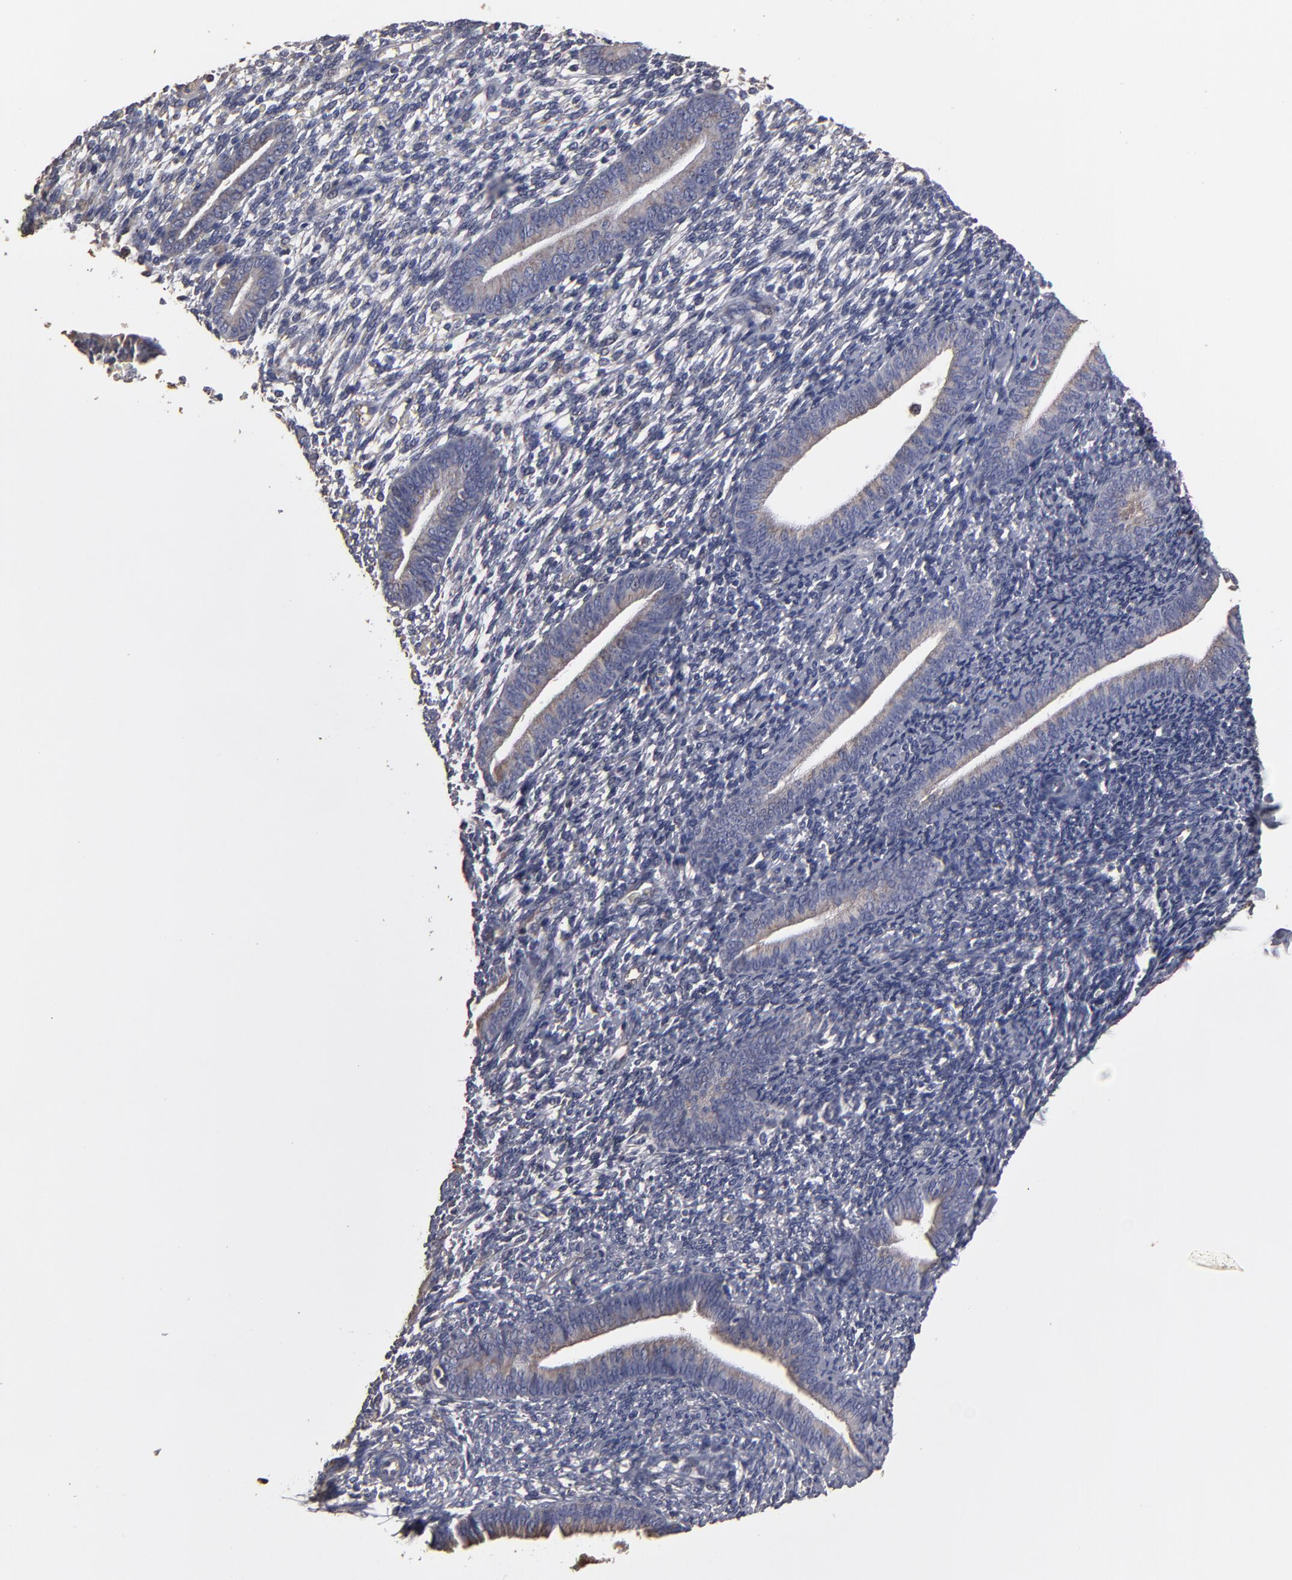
{"staining": {"intensity": "negative", "quantity": "none", "location": "none"}, "tissue": "endometrium", "cell_type": "Cells in endometrial stroma", "image_type": "normal", "snomed": [{"axis": "morphology", "description": "Normal tissue, NOS"}, {"axis": "topography", "description": "Smooth muscle"}, {"axis": "topography", "description": "Endometrium"}], "caption": "Endometrium was stained to show a protein in brown. There is no significant expression in cells in endometrial stroma. (Immunohistochemistry, brightfield microscopy, high magnification).", "gene": "RO60", "patient": {"sex": "female", "age": 57}}